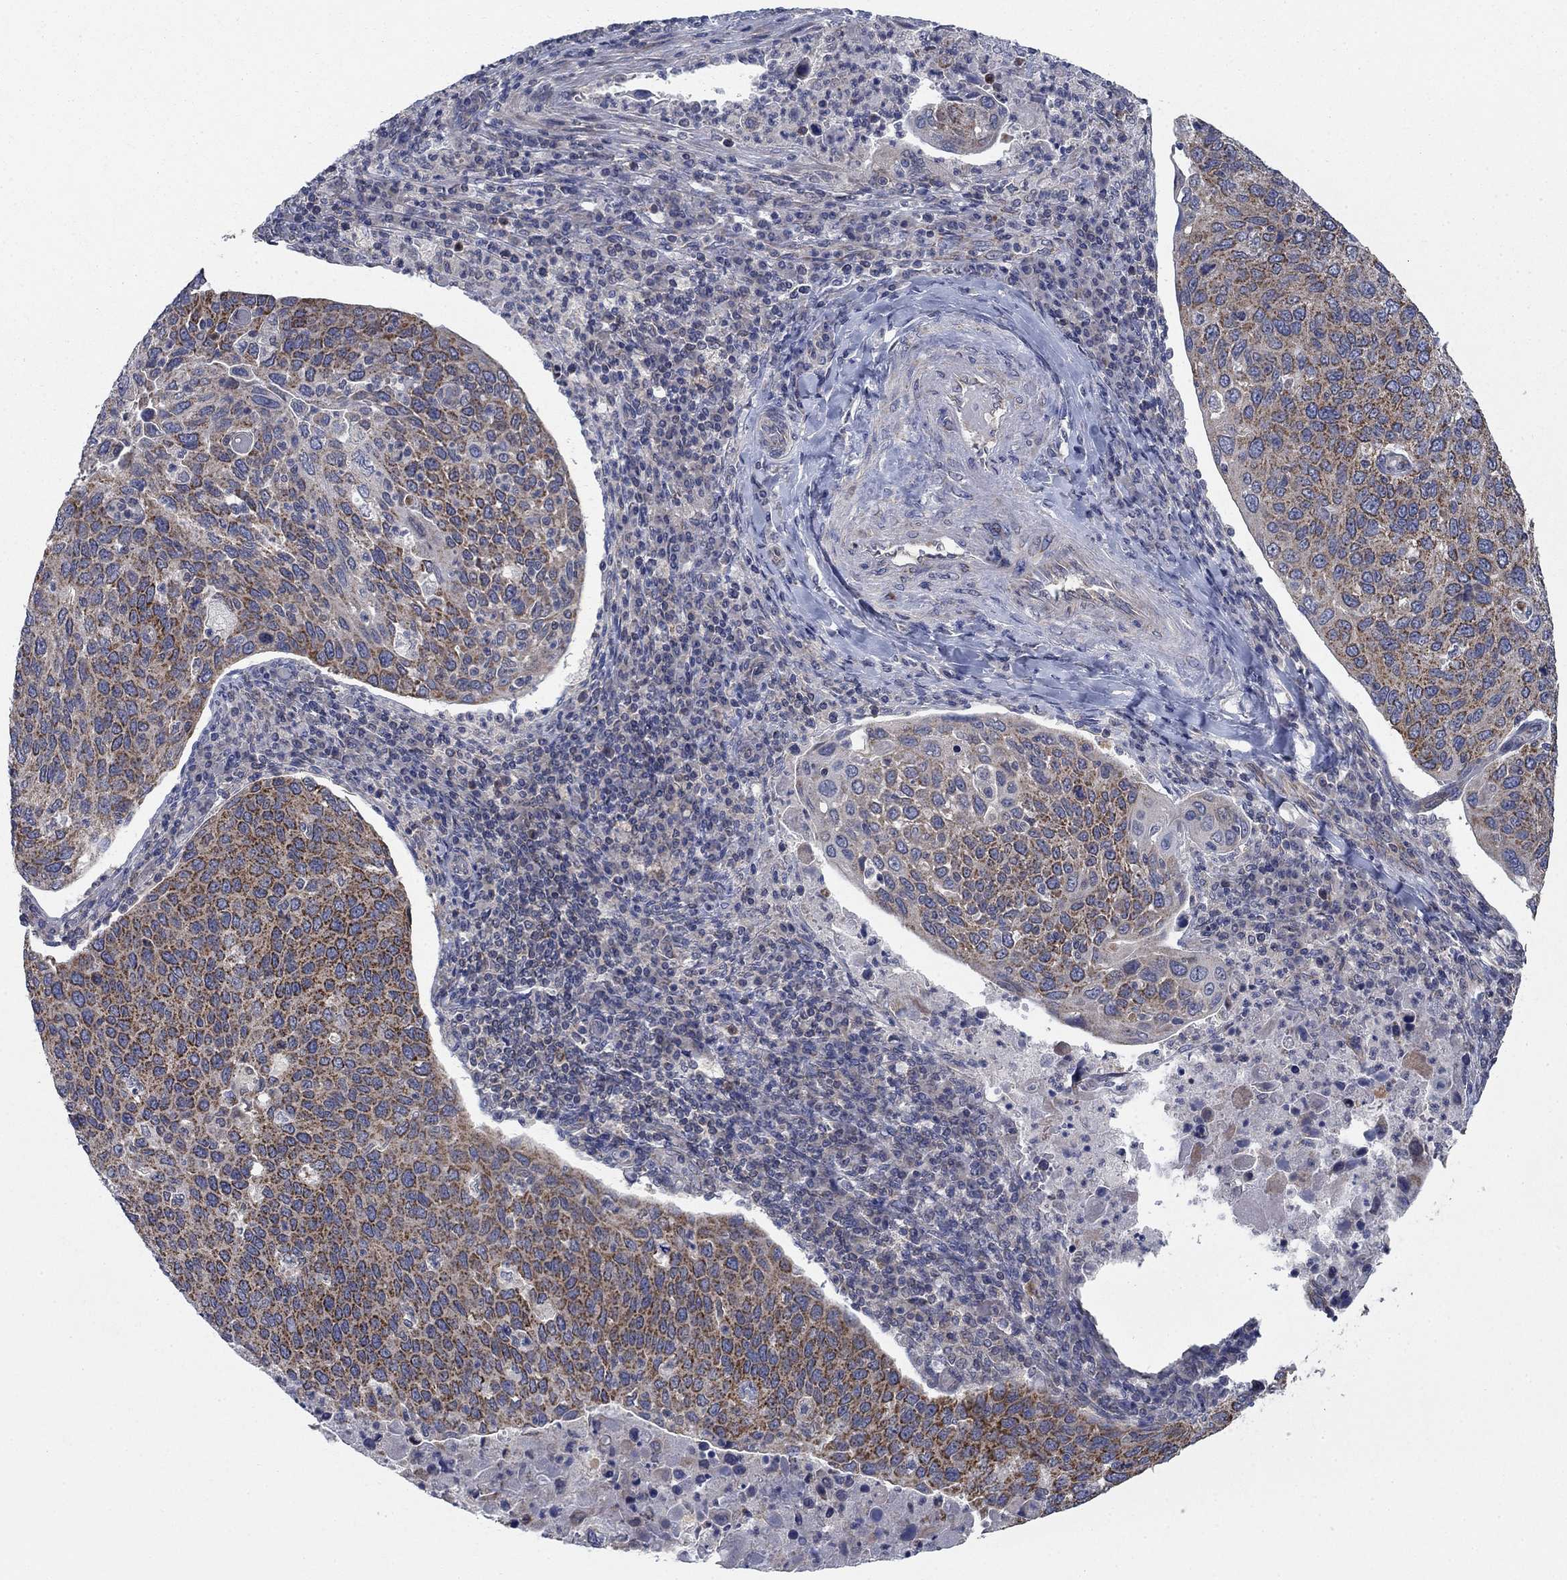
{"staining": {"intensity": "moderate", "quantity": "25%-75%", "location": "cytoplasmic/membranous"}, "tissue": "cervical cancer", "cell_type": "Tumor cells", "image_type": "cancer", "snomed": [{"axis": "morphology", "description": "Squamous cell carcinoma, NOS"}, {"axis": "topography", "description": "Cervix"}], "caption": "Cervical cancer (squamous cell carcinoma) stained with a protein marker exhibits moderate staining in tumor cells.", "gene": "NME7", "patient": {"sex": "female", "age": 54}}